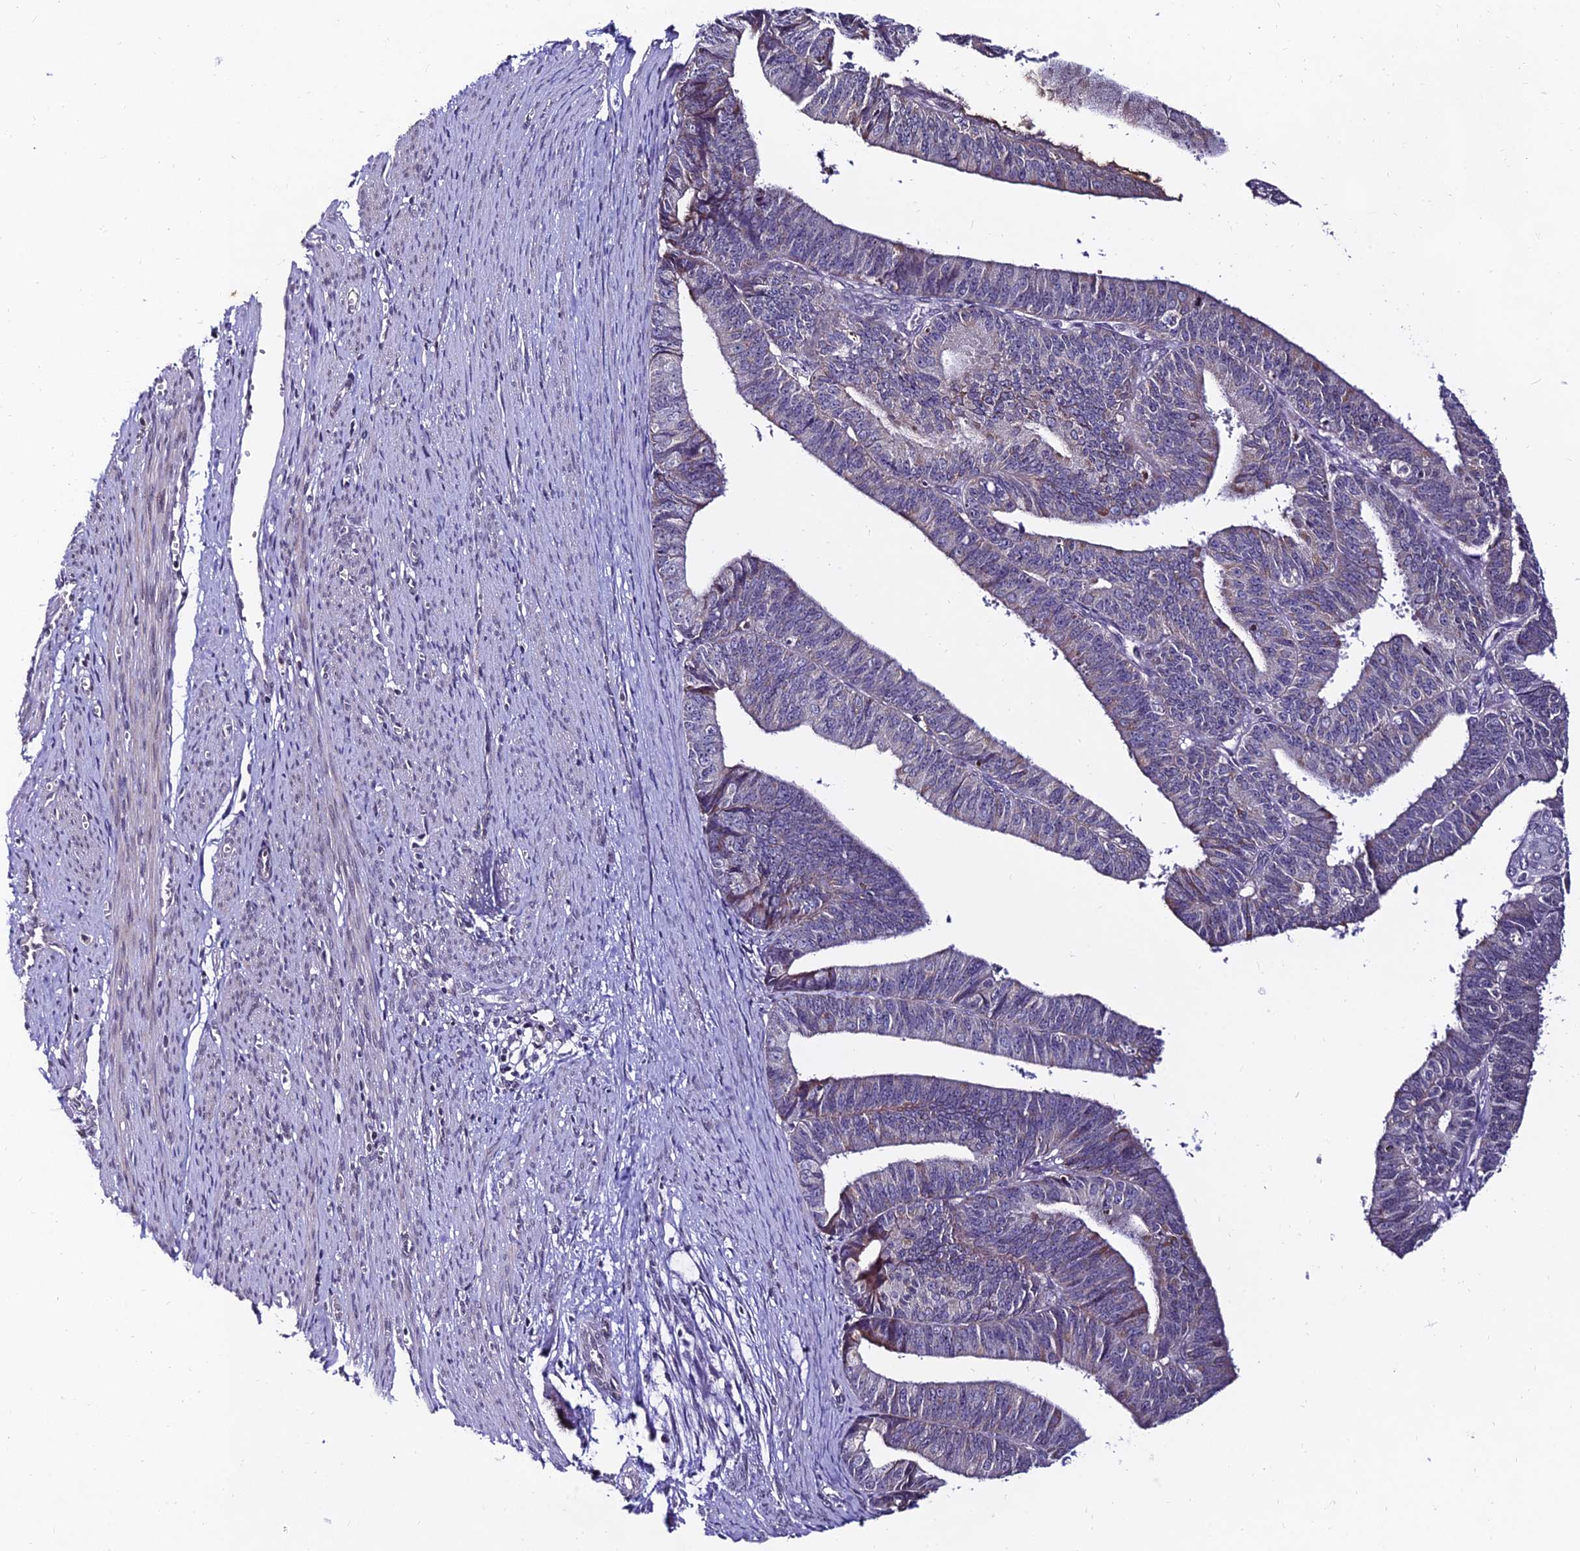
{"staining": {"intensity": "negative", "quantity": "none", "location": "none"}, "tissue": "endometrial cancer", "cell_type": "Tumor cells", "image_type": "cancer", "snomed": [{"axis": "morphology", "description": "Adenocarcinoma, NOS"}, {"axis": "topography", "description": "Endometrium"}], "caption": "Immunohistochemical staining of human endometrial adenocarcinoma exhibits no significant staining in tumor cells.", "gene": "CDNF", "patient": {"sex": "female", "age": 73}}